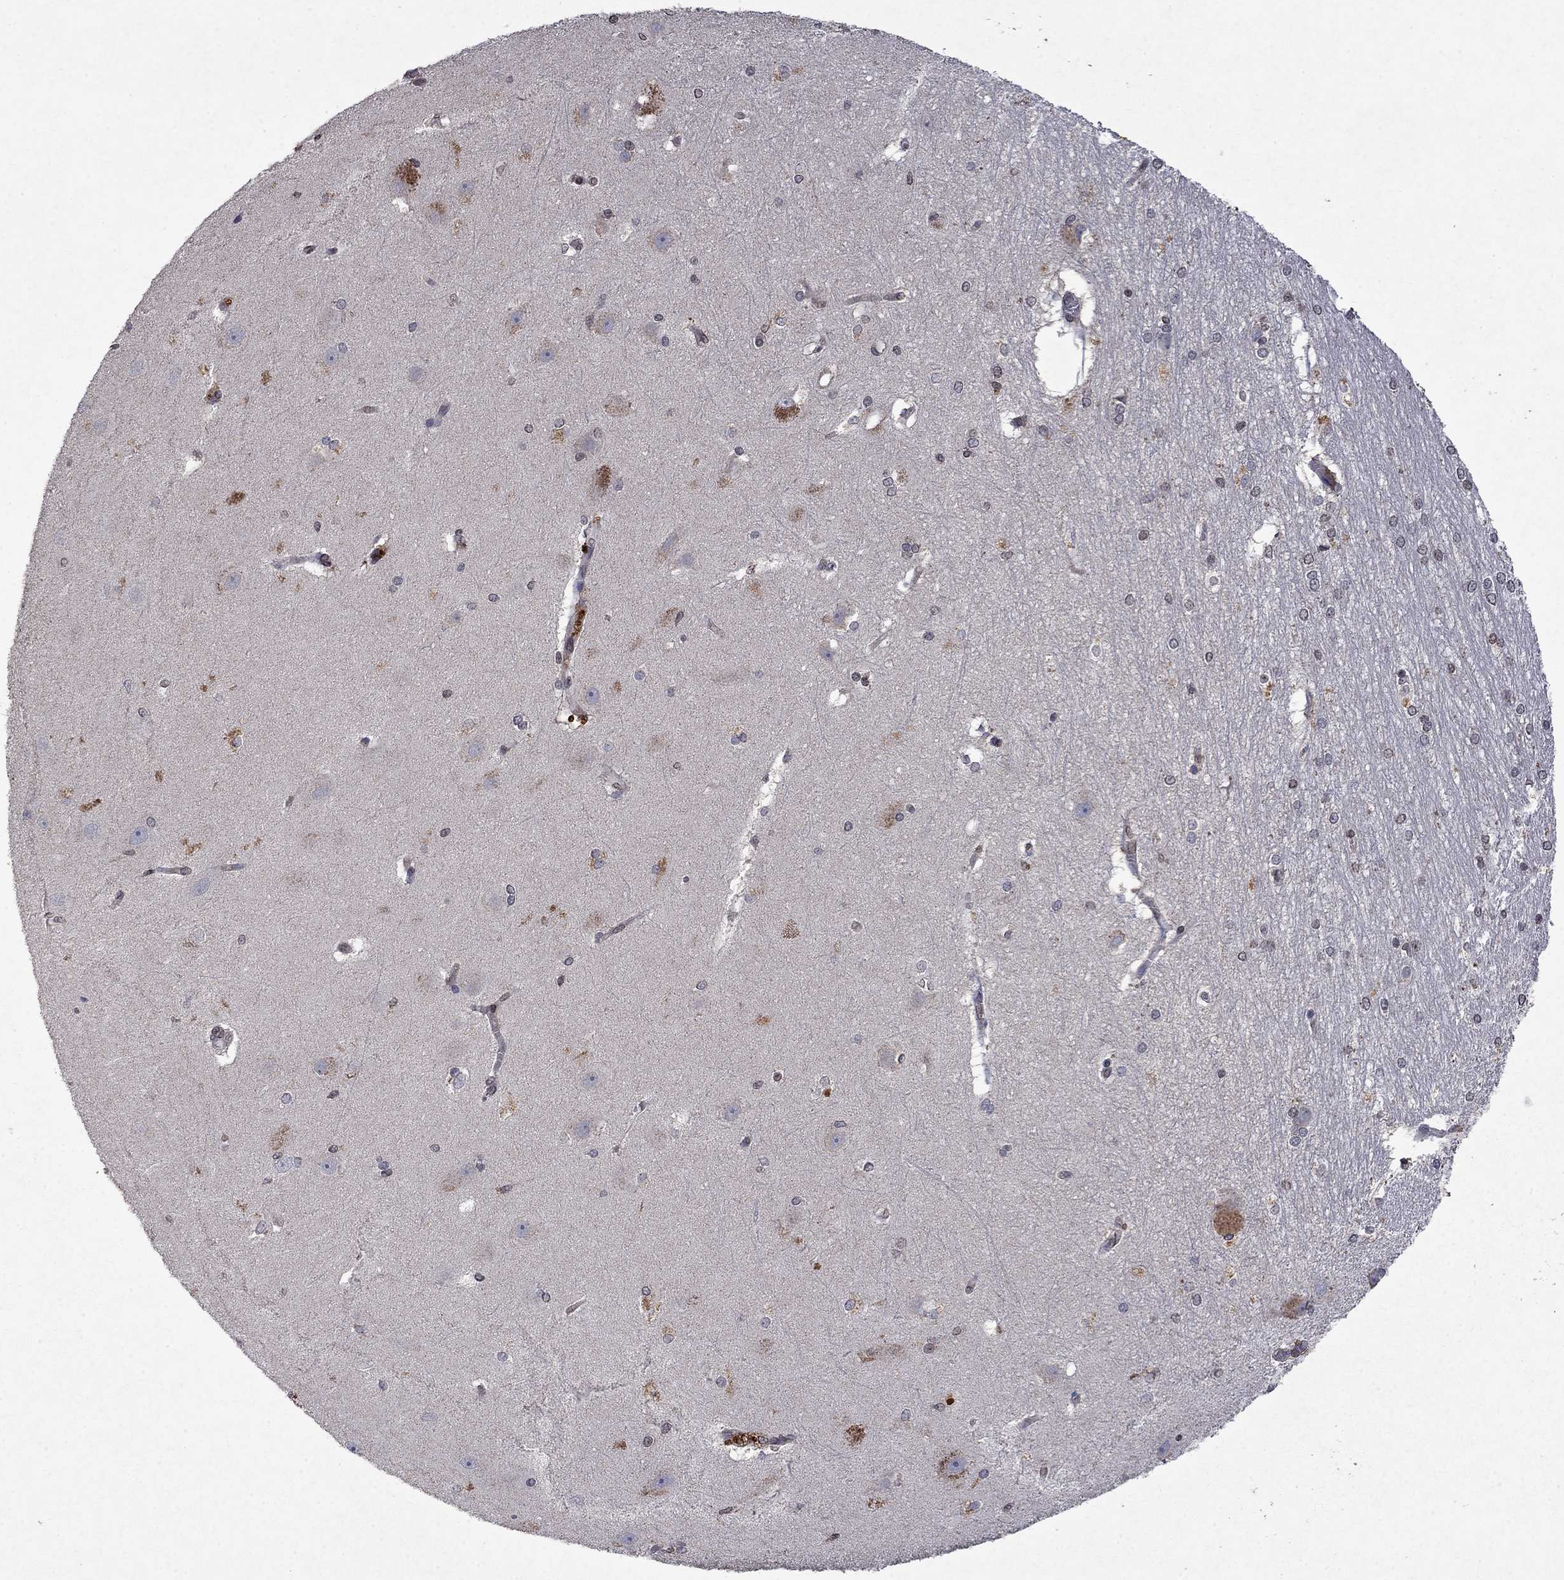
{"staining": {"intensity": "negative", "quantity": "none", "location": "none"}, "tissue": "hippocampus", "cell_type": "Glial cells", "image_type": "normal", "snomed": [{"axis": "morphology", "description": "Normal tissue, NOS"}, {"axis": "topography", "description": "Cerebral cortex"}, {"axis": "topography", "description": "Hippocampus"}], "caption": "An image of human hippocampus is negative for staining in glial cells. The staining was performed using DAB (3,3'-diaminobenzidine) to visualize the protein expression in brown, while the nuclei were stained in blue with hematoxylin (Magnification: 20x).", "gene": "TTC38", "patient": {"sex": "female", "age": 19}}